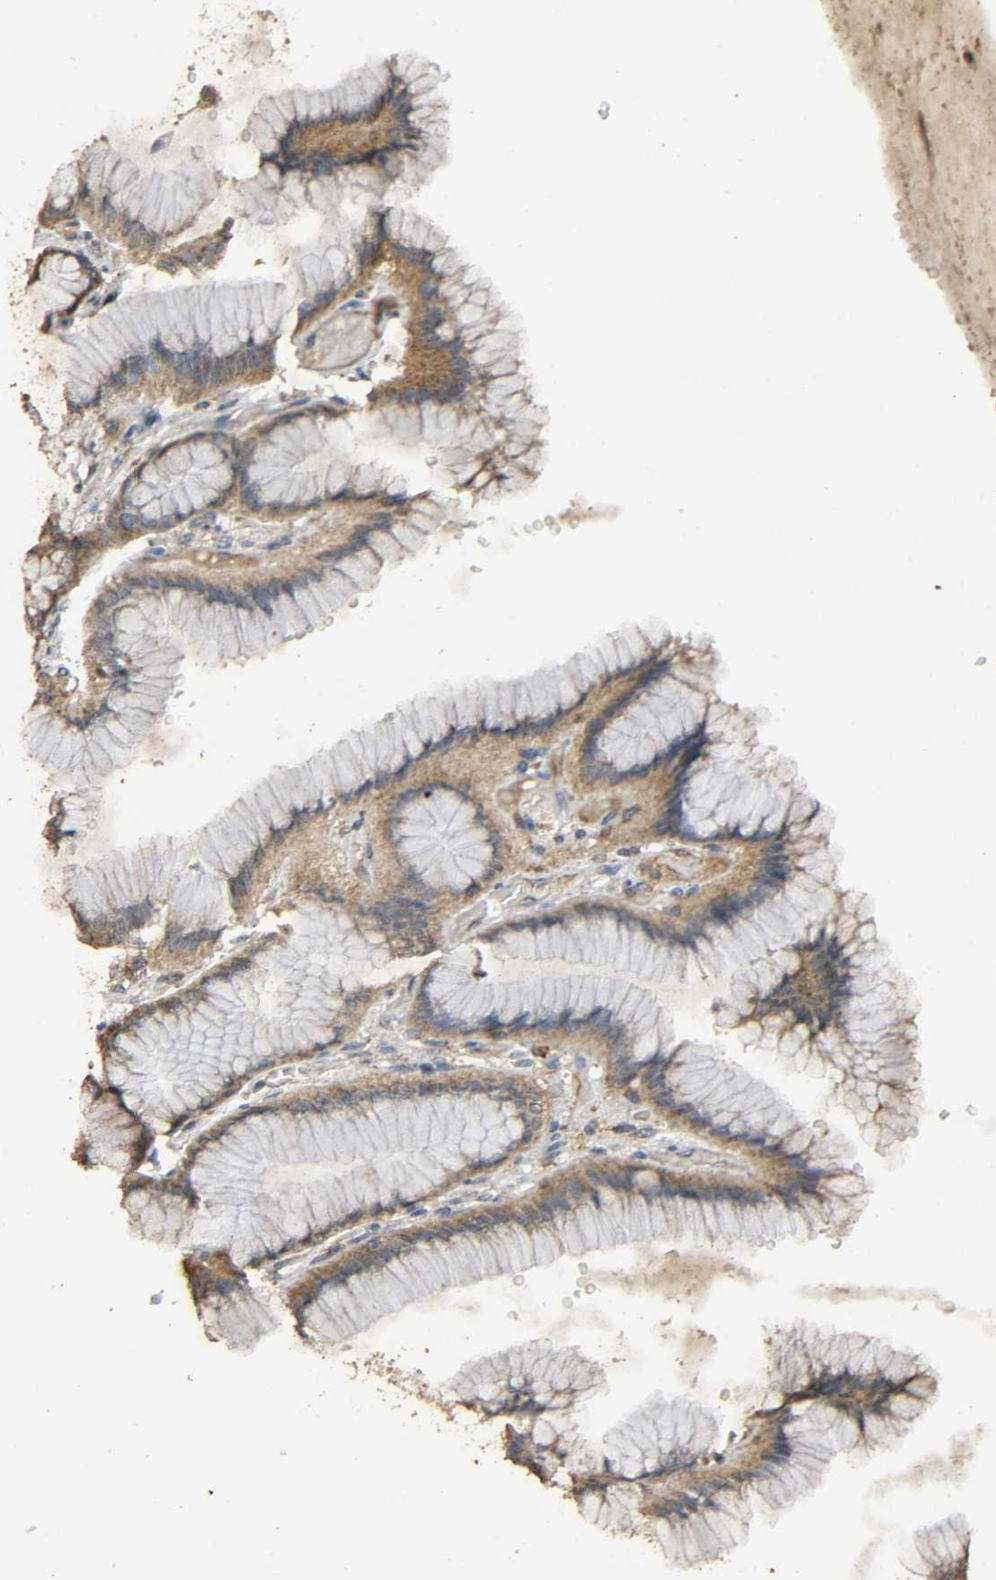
{"staining": {"intensity": "moderate", "quantity": ">75%", "location": "cytoplasmic/membranous"}, "tissue": "stomach", "cell_type": "Glandular cells", "image_type": "normal", "snomed": [{"axis": "morphology", "description": "Normal tissue, NOS"}, {"axis": "morphology", "description": "Adenocarcinoma, NOS"}, {"axis": "topography", "description": "Stomach"}, {"axis": "topography", "description": "Stomach, lower"}], "caption": "Moderate cytoplasmic/membranous positivity is present in approximately >75% of glandular cells in benign stomach.", "gene": "DDX6", "patient": {"sex": "female", "age": 65}}